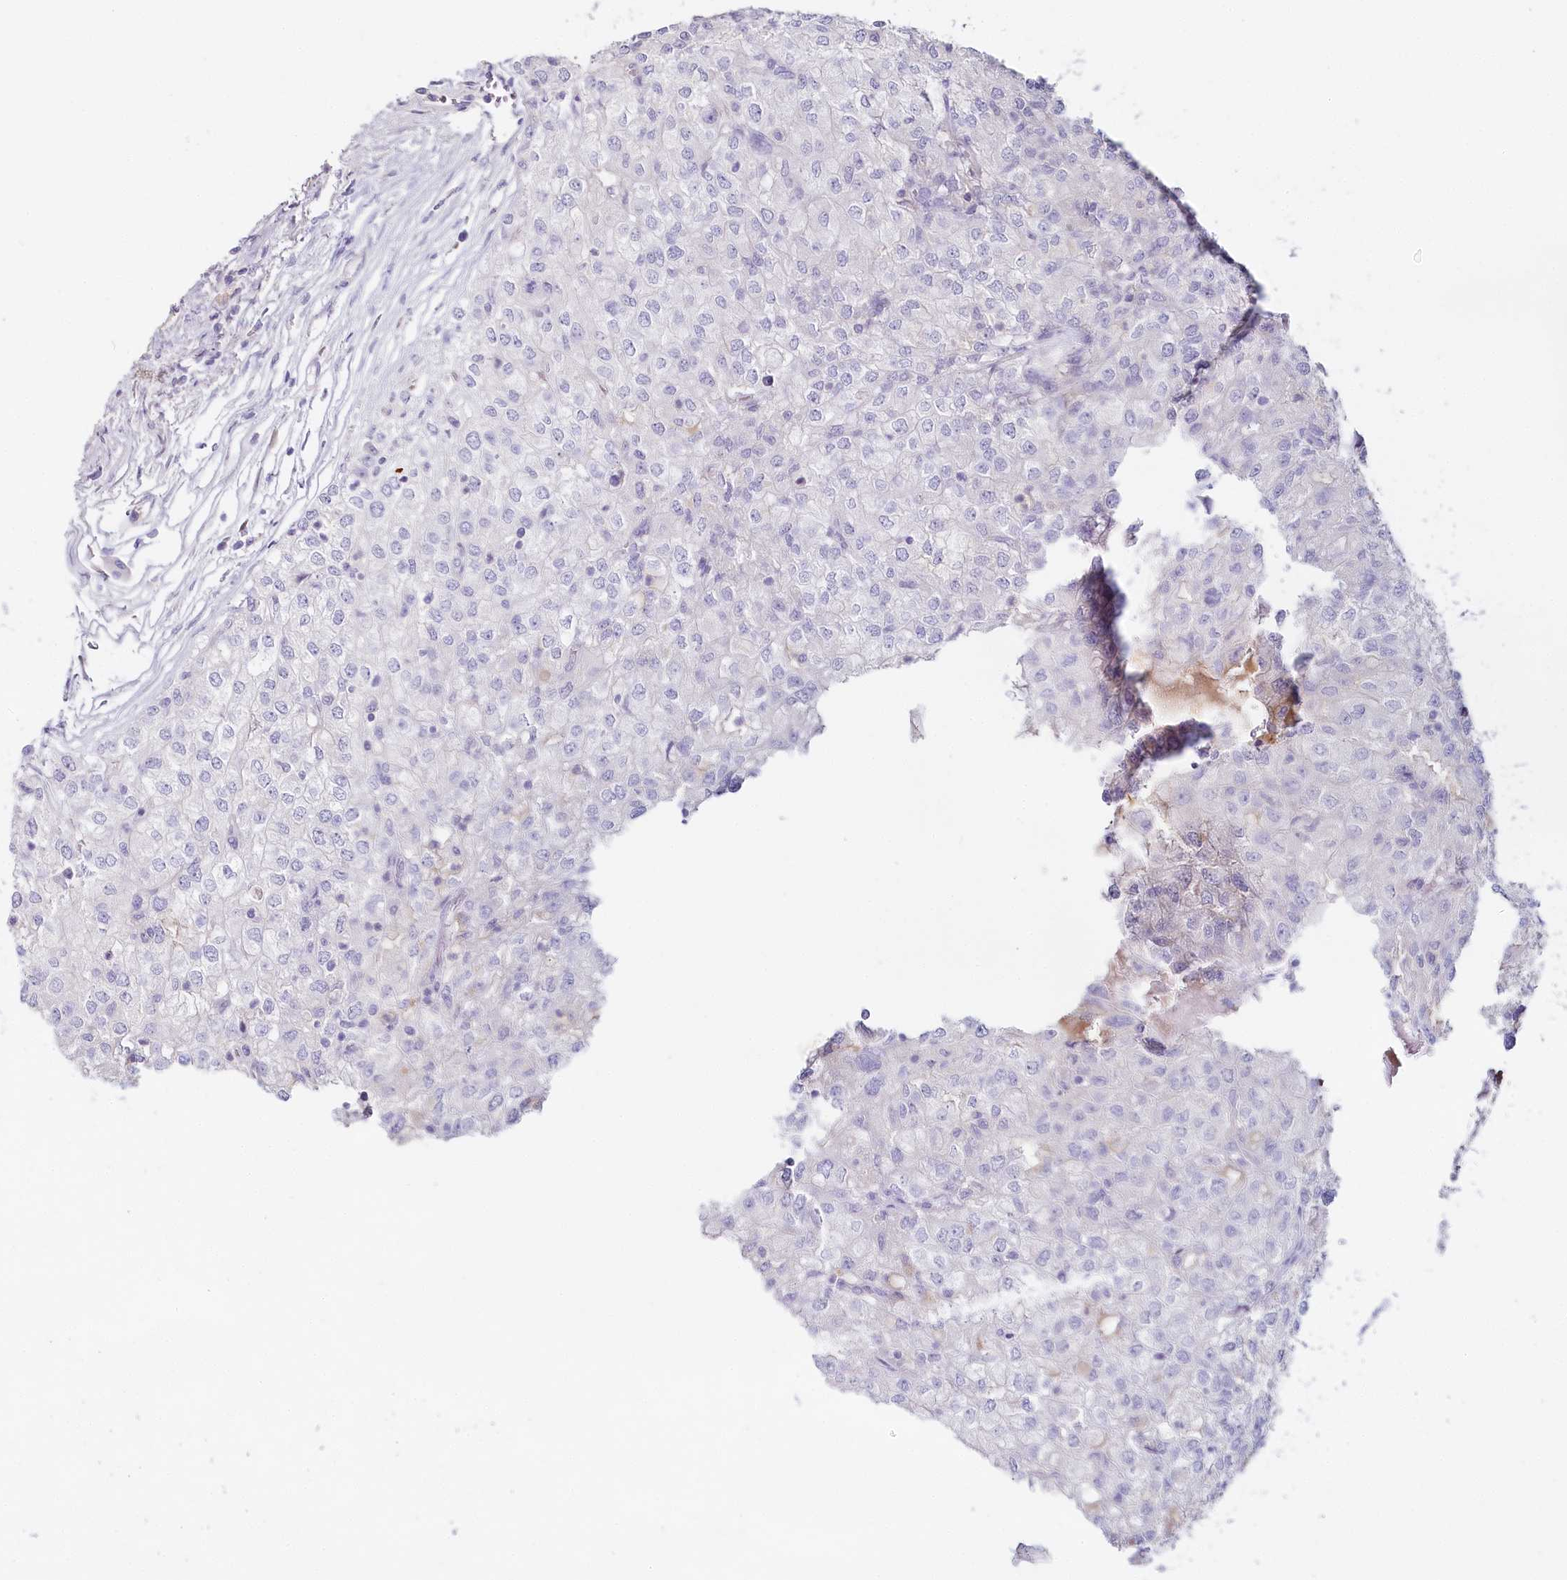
{"staining": {"intensity": "negative", "quantity": "none", "location": "none"}, "tissue": "renal cancer", "cell_type": "Tumor cells", "image_type": "cancer", "snomed": [{"axis": "morphology", "description": "Adenocarcinoma, NOS"}, {"axis": "topography", "description": "Kidney"}], "caption": "Tumor cells are negative for protein expression in human adenocarcinoma (renal). (DAB (3,3'-diaminobenzidine) immunohistochemistry with hematoxylin counter stain).", "gene": "HPD", "patient": {"sex": "female", "age": 54}}